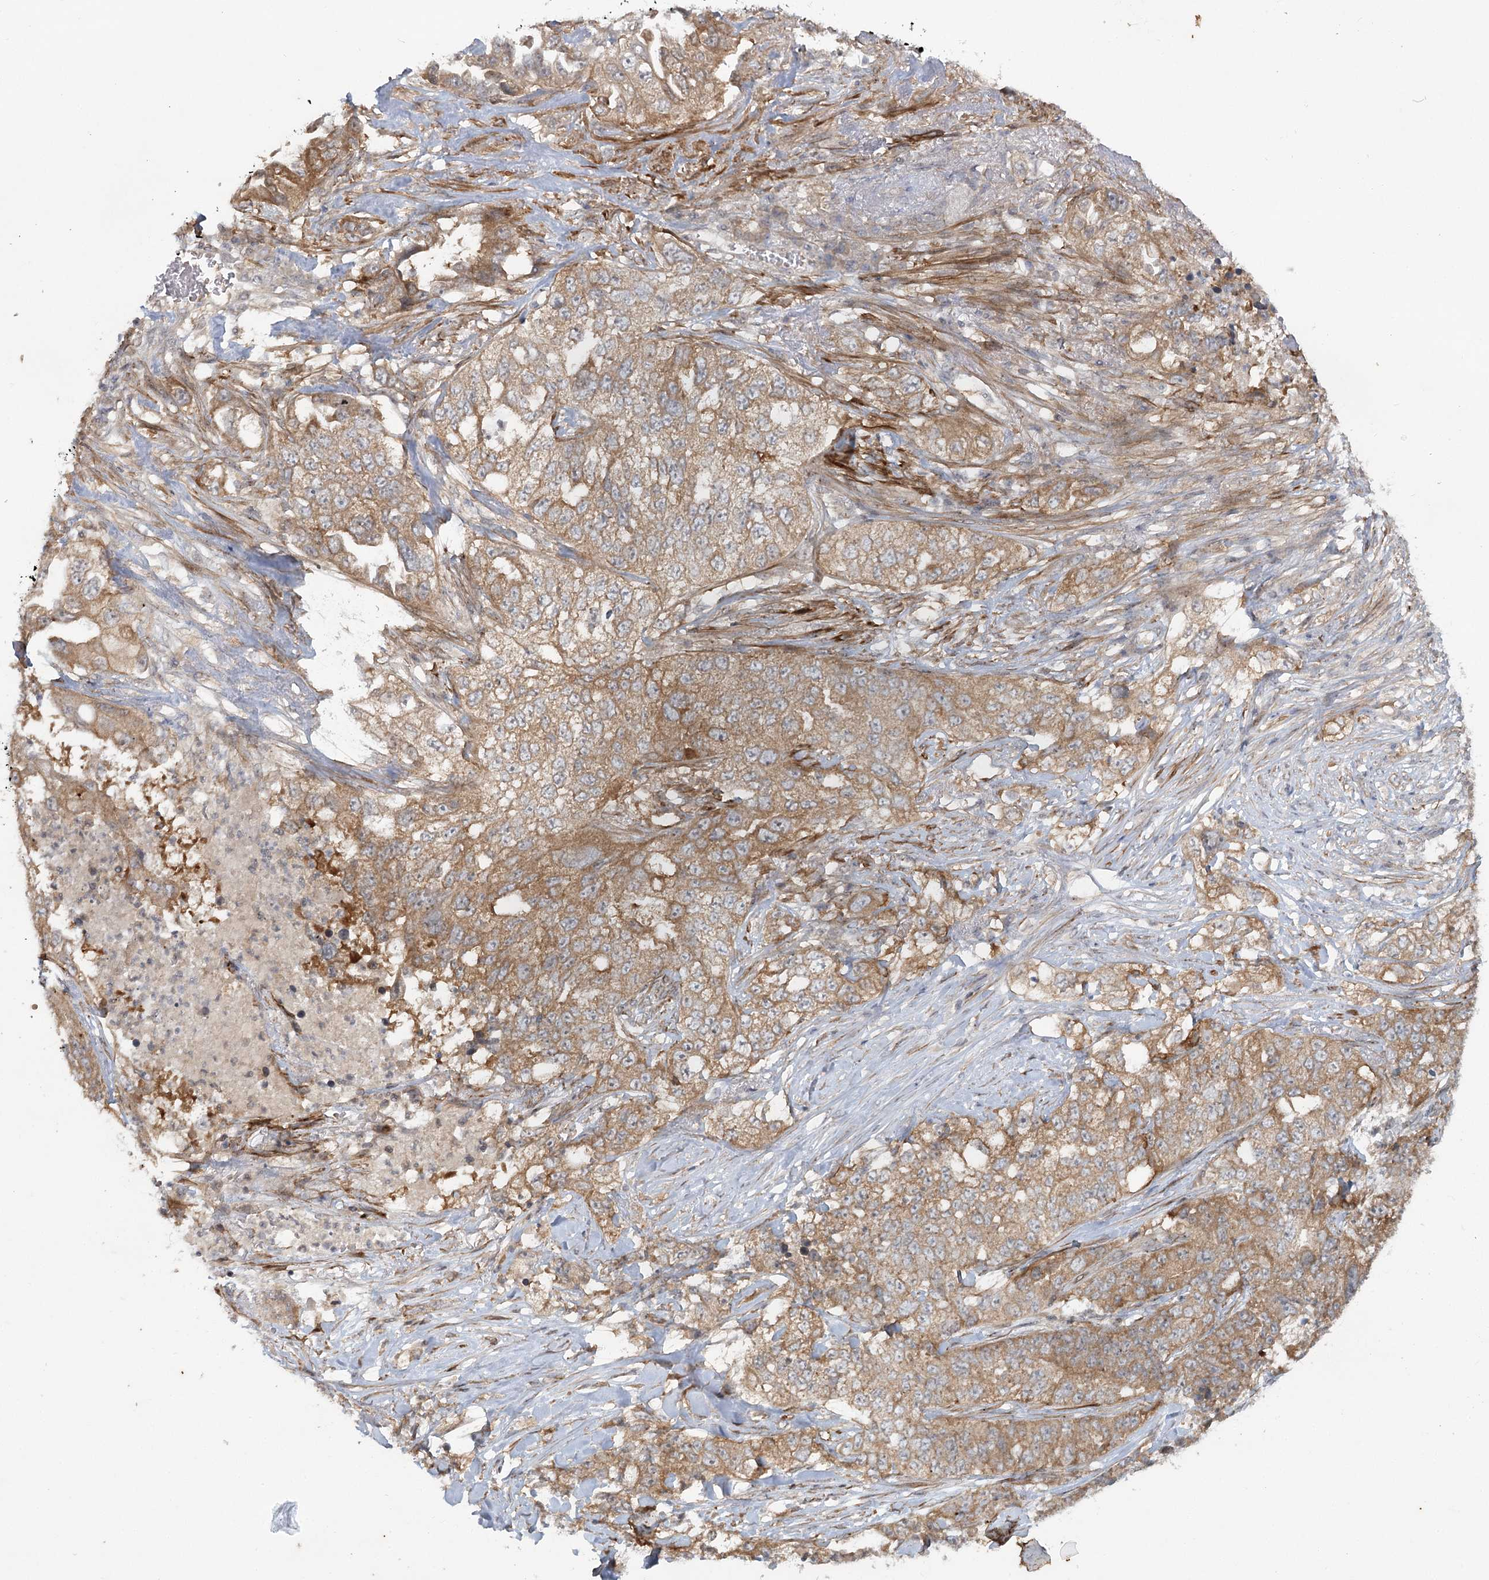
{"staining": {"intensity": "moderate", "quantity": ">75%", "location": "cytoplasmic/membranous"}, "tissue": "lung cancer", "cell_type": "Tumor cells", "image_type": "cancer", "snomed": [{"axis": "morphology", "description": "Adenocarcinoma, NOS"}, {"axis": "topography", "description": "Lung"}], "caption": "High-power microscopy captured an immunohistochemistry (IHC) histopathology image of lung cancer, revealing moderate cytoplasmic/membranous expression in approximately >75% of tumor cells. (IHC, brightfield microscopy, high magnification).", "gene": "SH2D3A", "patient": {"sex": "female", "age": 51}}